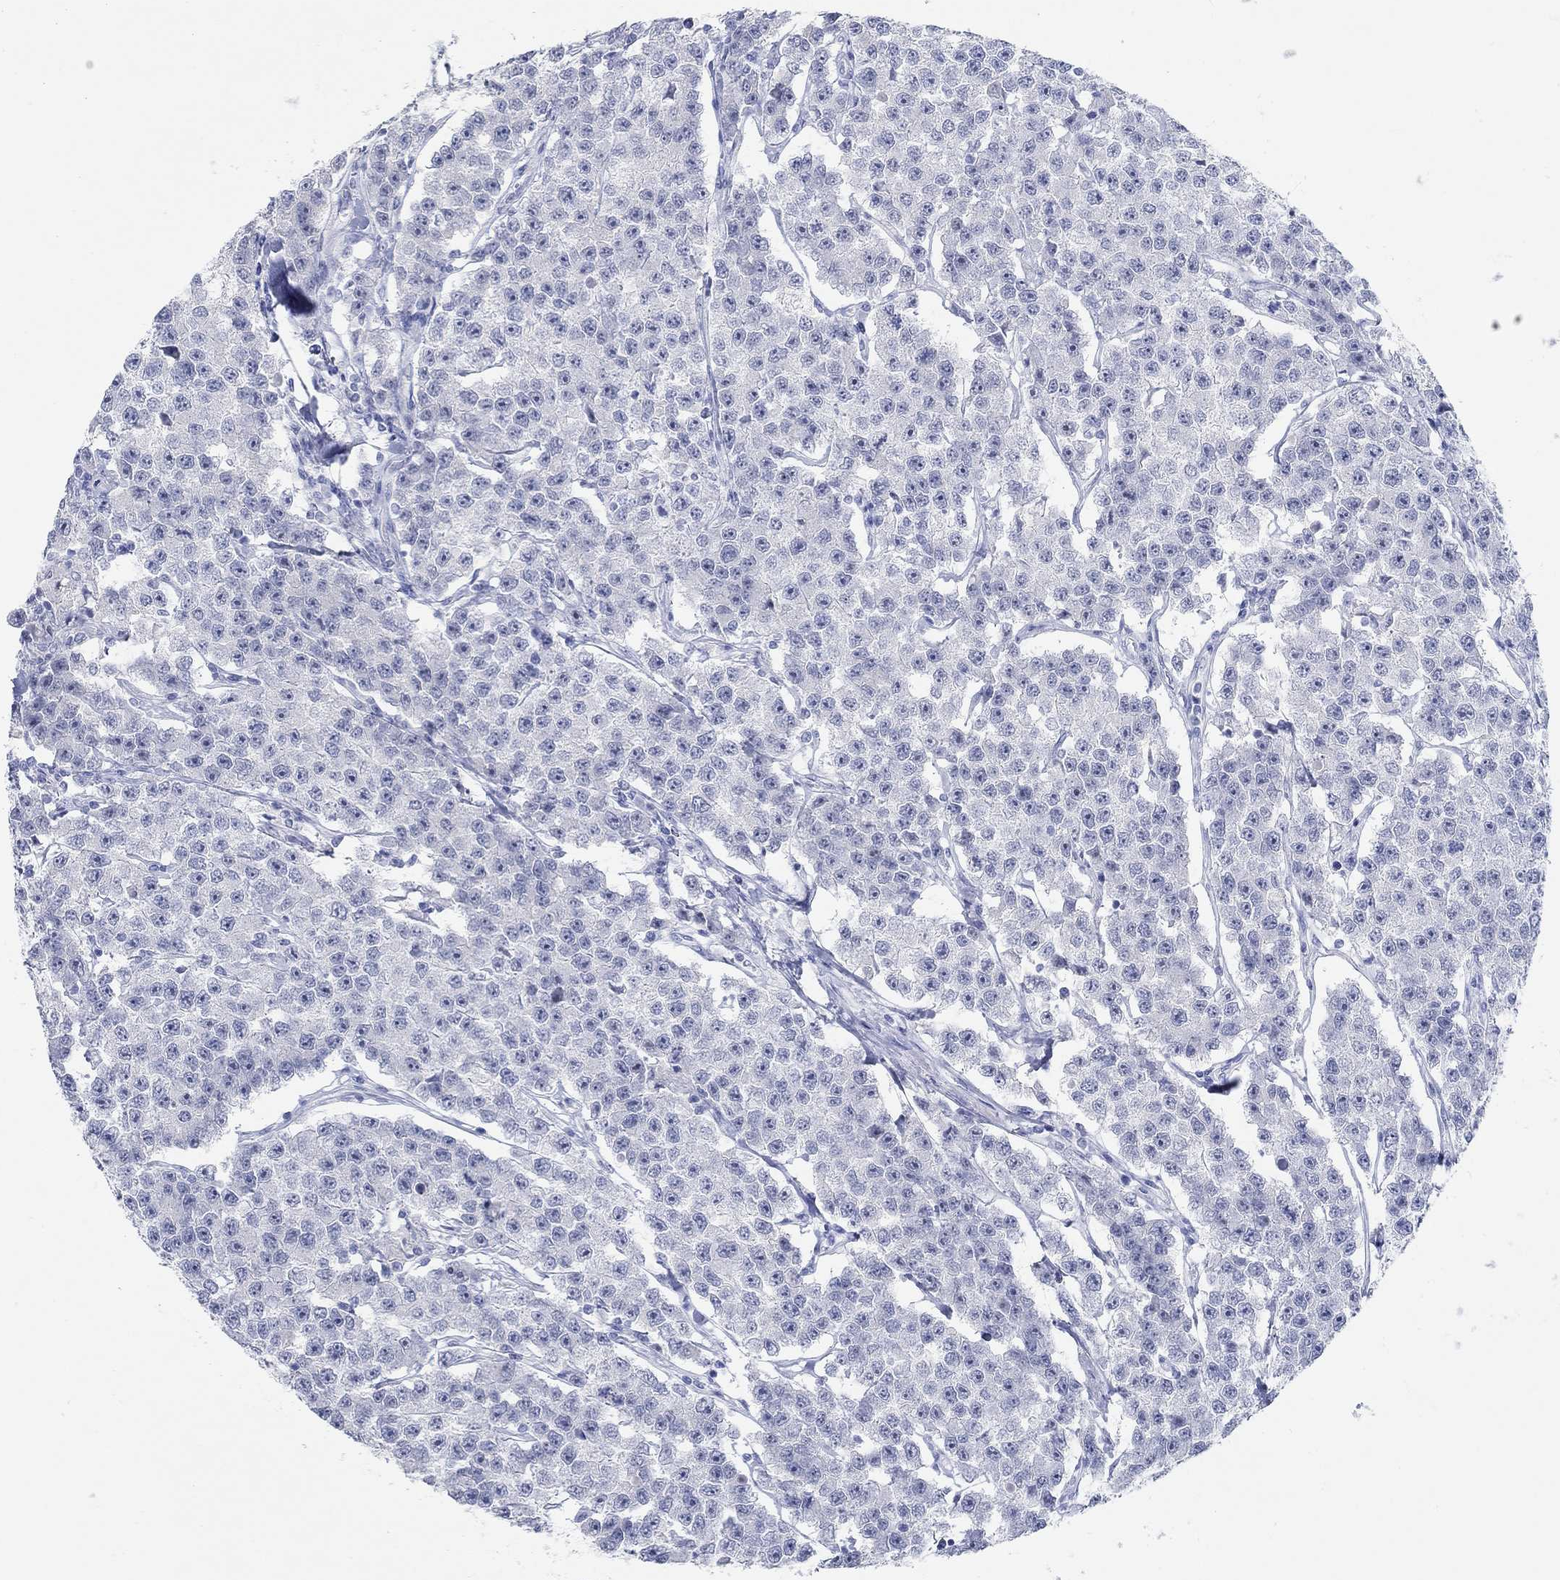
{"staining": {"intensity": "negative", "quantity": "none", "location": "none"}, "tissue": "testis cancer", "cell_type": "Tumor cells", "image_type": "cancer", "snomed": [{"axis": "morphology", "description": "Seminoma, NOS"}, {"axis": "topography", "description": "Testis"}], "caption": "DAB (3,3'-diaminobenzidine) immunohistochemical staining of human testis cancer reveals no significant staining in tumor cells.", "gene": "GRIA3", "patient": {"sex": "male", "age": 59}}